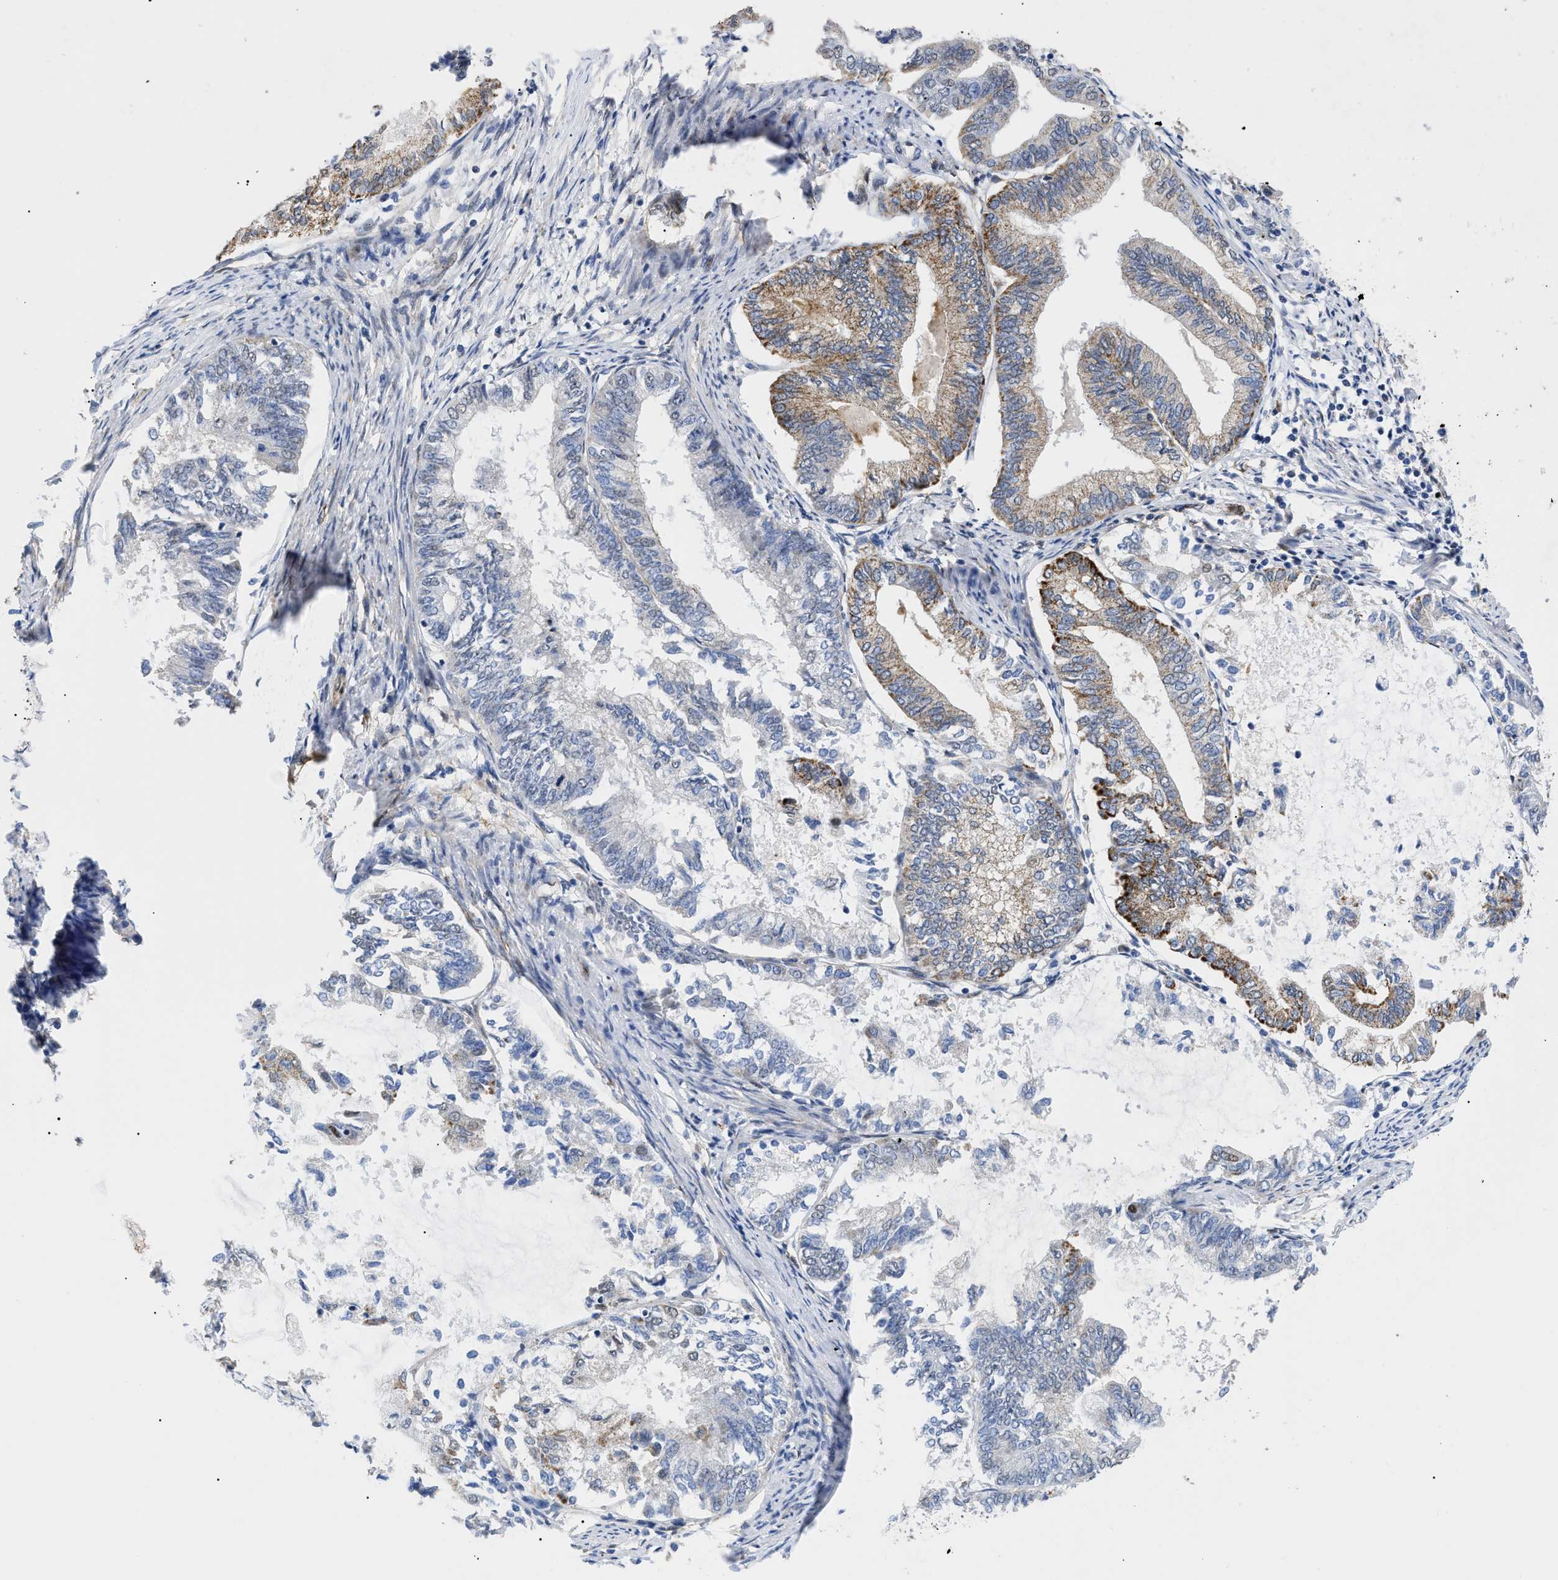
{"staining": {"intensity": "moderate", "quantity": ">75%", "location": "cytoplasmic/membranous"}, "tissue": "endometrial cancer", "cell_type": "Tumor cells", "image_type": "cancer", "snomed": [{"axis": "morphology", "description": "Adenocarcinoma, NOS"}, {"axis": "topography", "description": "Endometrium"}], "caption": "Endometrial cancer stained for a protein (brown) shows moderate cytoplasmic/membranous positive positivity in approximately >75% of tumor cells.", "gene": "SFXN5", "patient": {"sex": "female", "age": 86}}